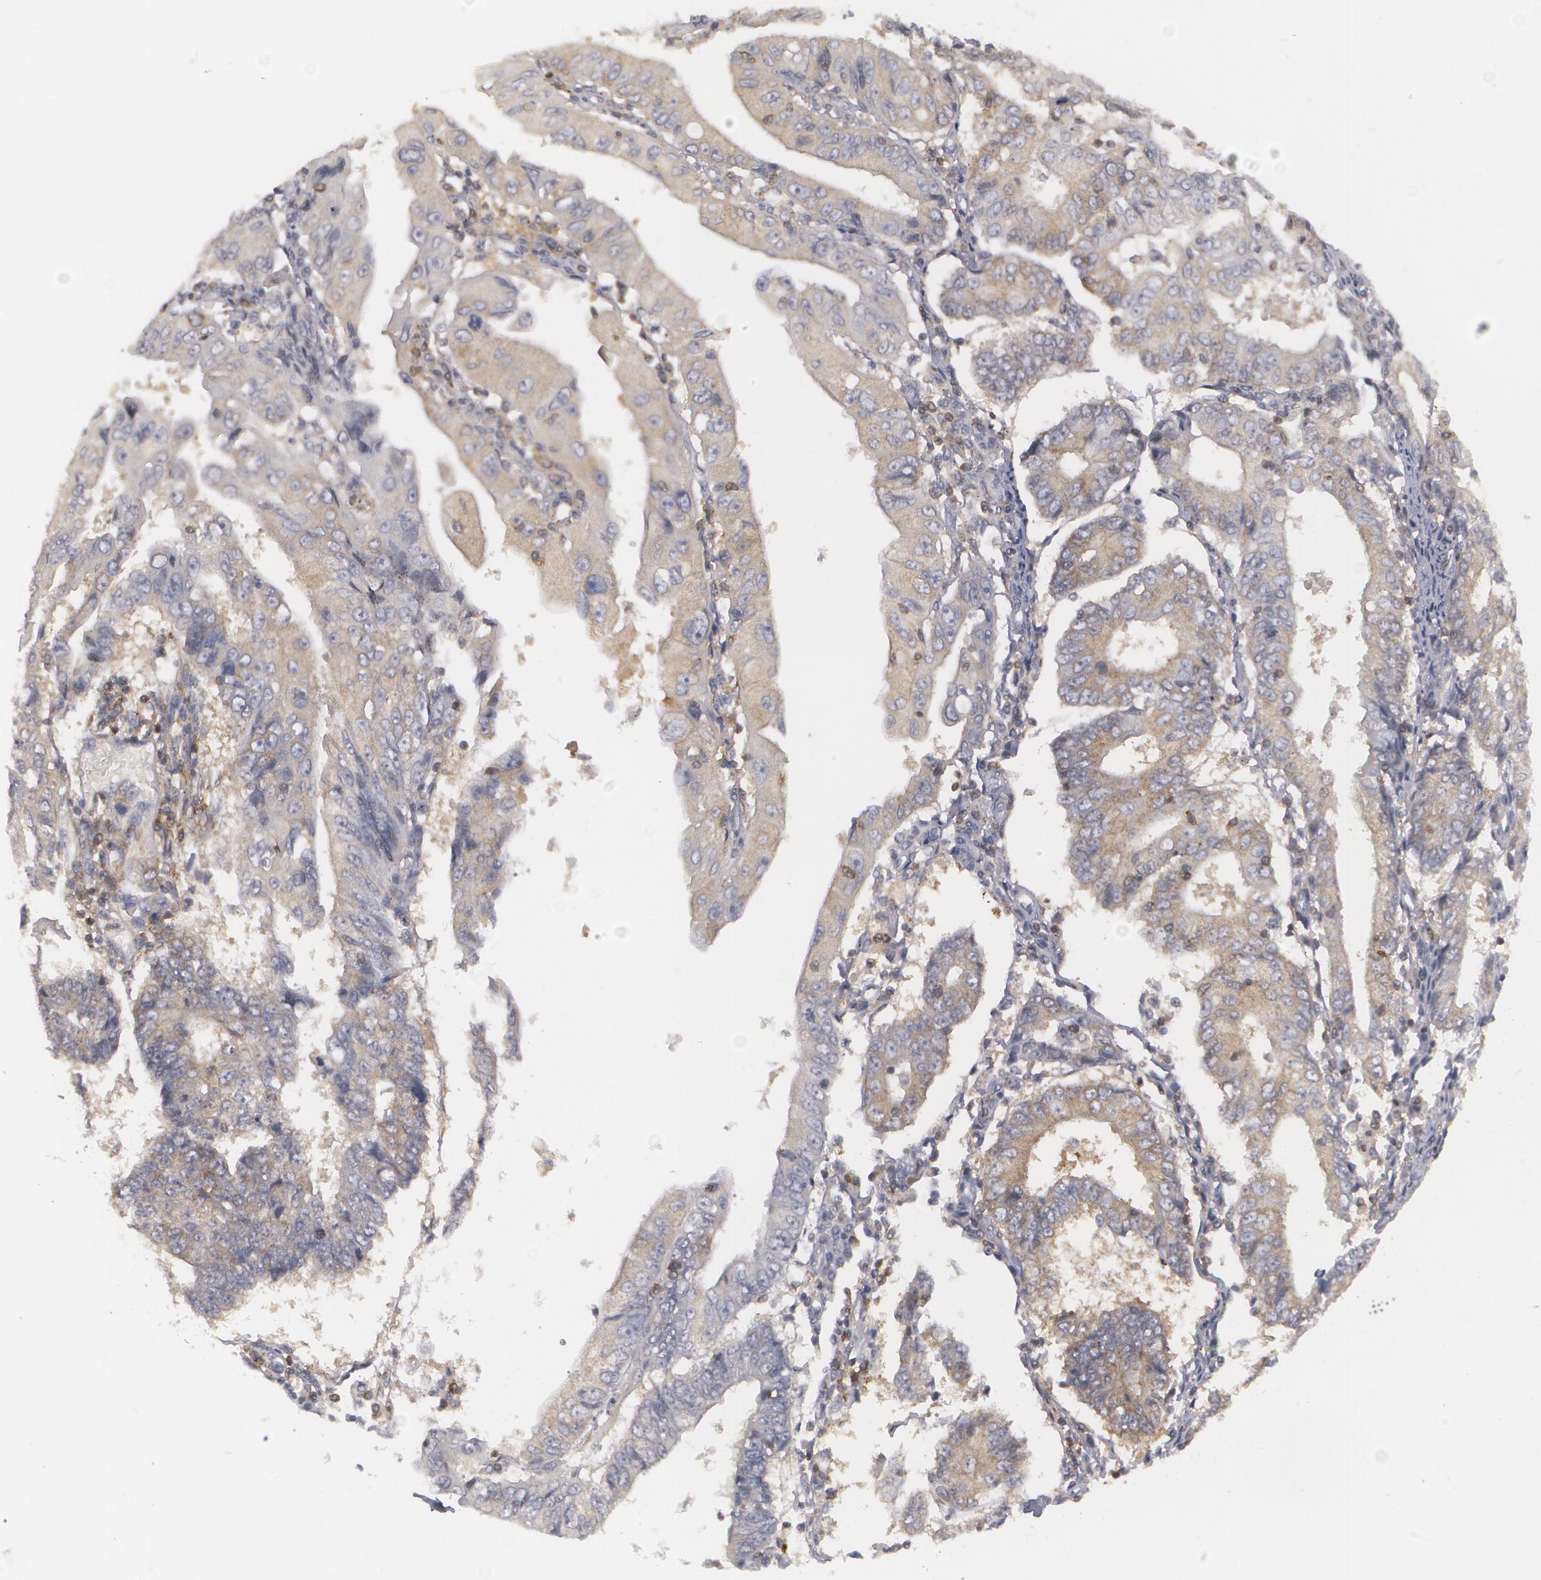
{"staining": {"intensity": "weak", "quantity": ">75%", "location": "cytoplasmic/membranous"}, "tissue": "endometrial cancer", "cell_type": "Tumor cells", "image_type": "cancer", "snomed": [{"axis": "morphology", "description": "Adenocarcinoma, NOS"}, {"axis": "topography", "description": "Endometrium"}], "caption": "Weak cytoplasmic/membranous positivity is present in approximately >75% of tumor cells in endometrial adenocarcinoma.", "gene": "BIN1", "patient": {"sex": "female", "age": 75}}